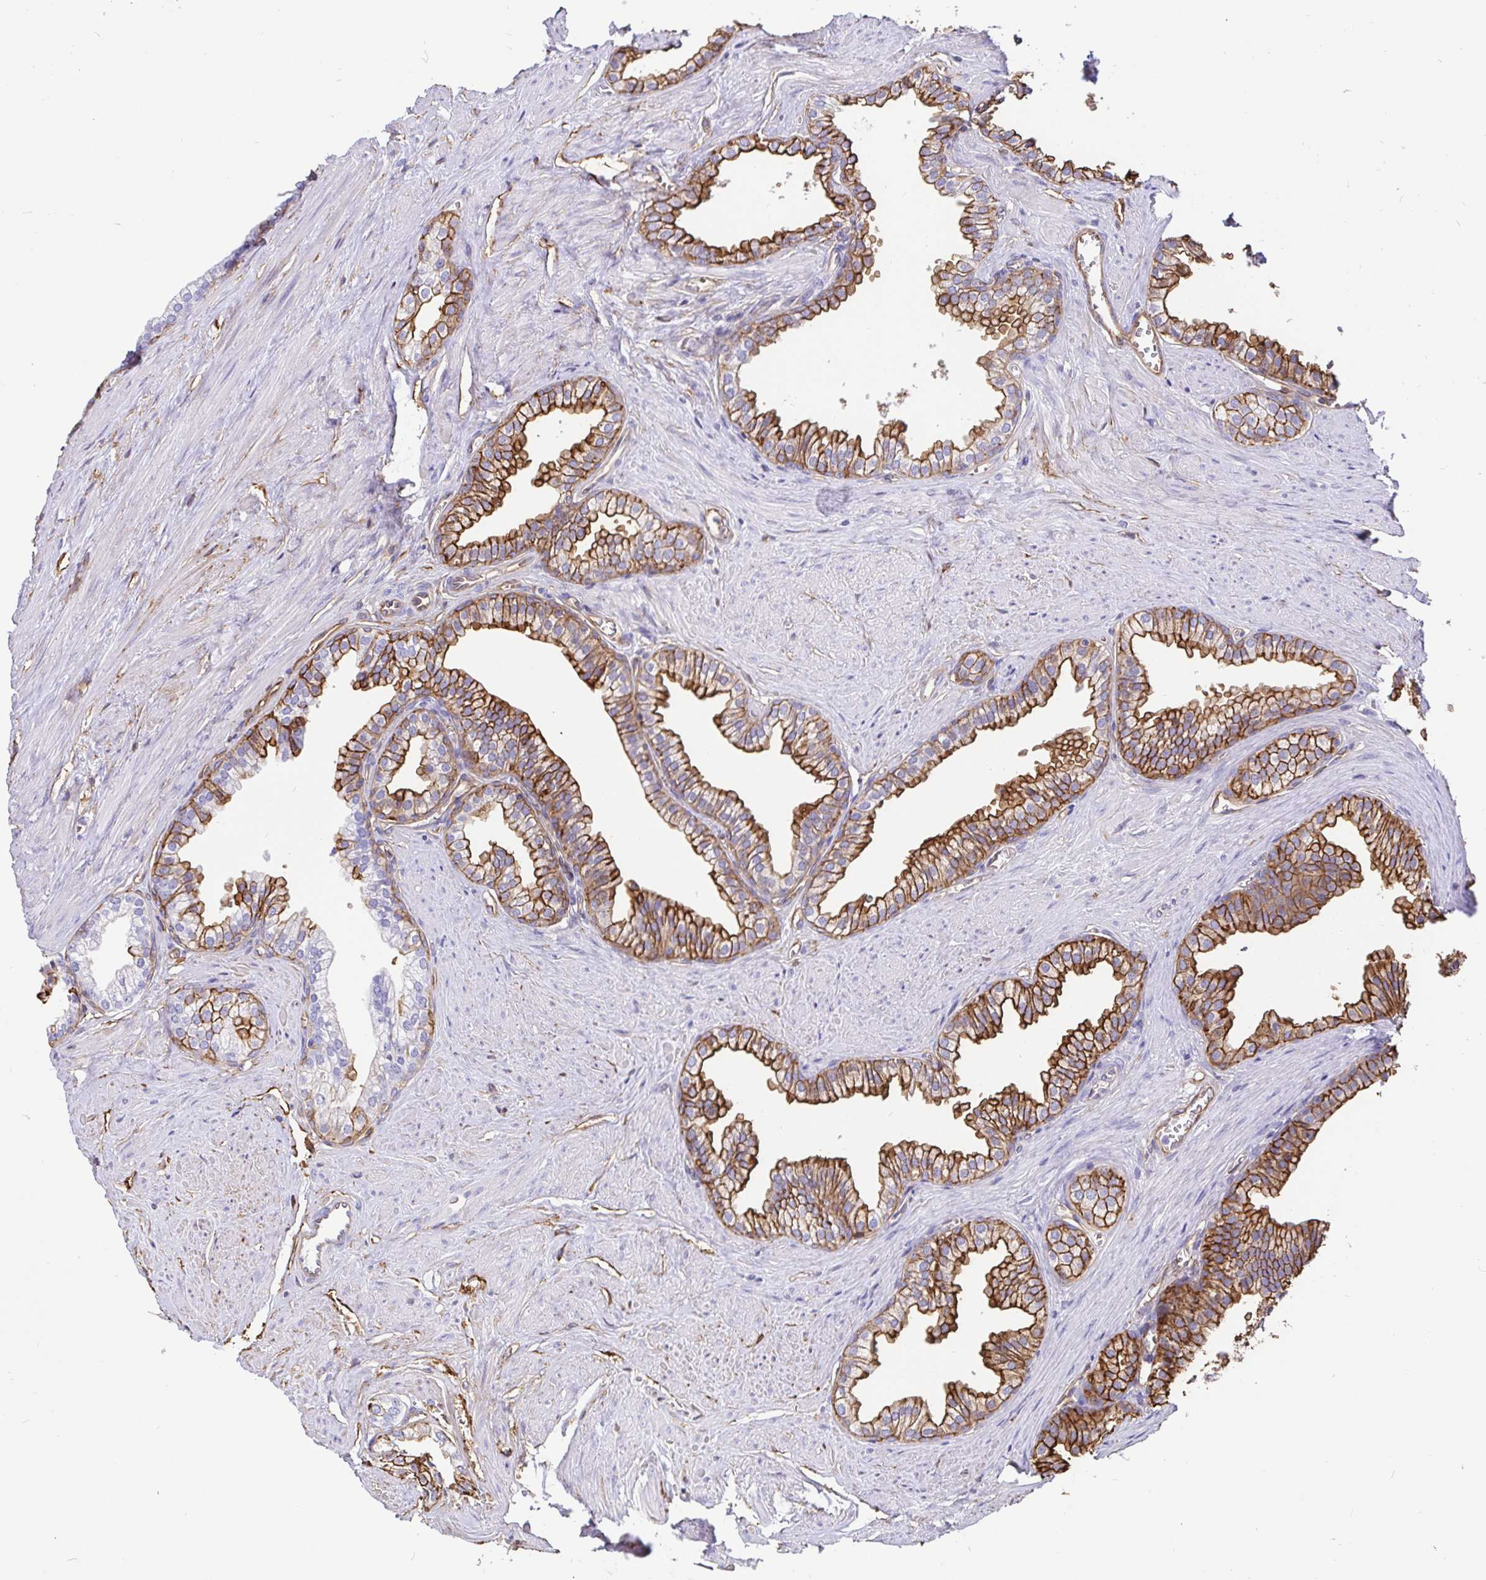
{"staining": {"intensity": "strong", "quantity": "25%-75%", "location": "cytoplasmic/membranous"}, "tissue": "prostate", "cell_type": "Glandular cells", "image_type": "normal", "snomed": [{"axis": "morphology", "description": "Normal tissue, NOS"}, {"axis": "topography", "description": "Prostate"}, {"axis": "topography", "description": "Peripheral nerve tissue"}], "caption": "Normal prostate was stained to show a protein in brown. There is high levels of strong cytoplasmic/membranous staining in about 25%-75% of glandular cells. The protein is stained brown, and the nuclei are stained in blue (DAB (3,3'-diaminobenzidine) IHC with brightfield microscopy, high magnification).", "gene": "ANXA2", "patient": {"sex": "male", "age": 55}}